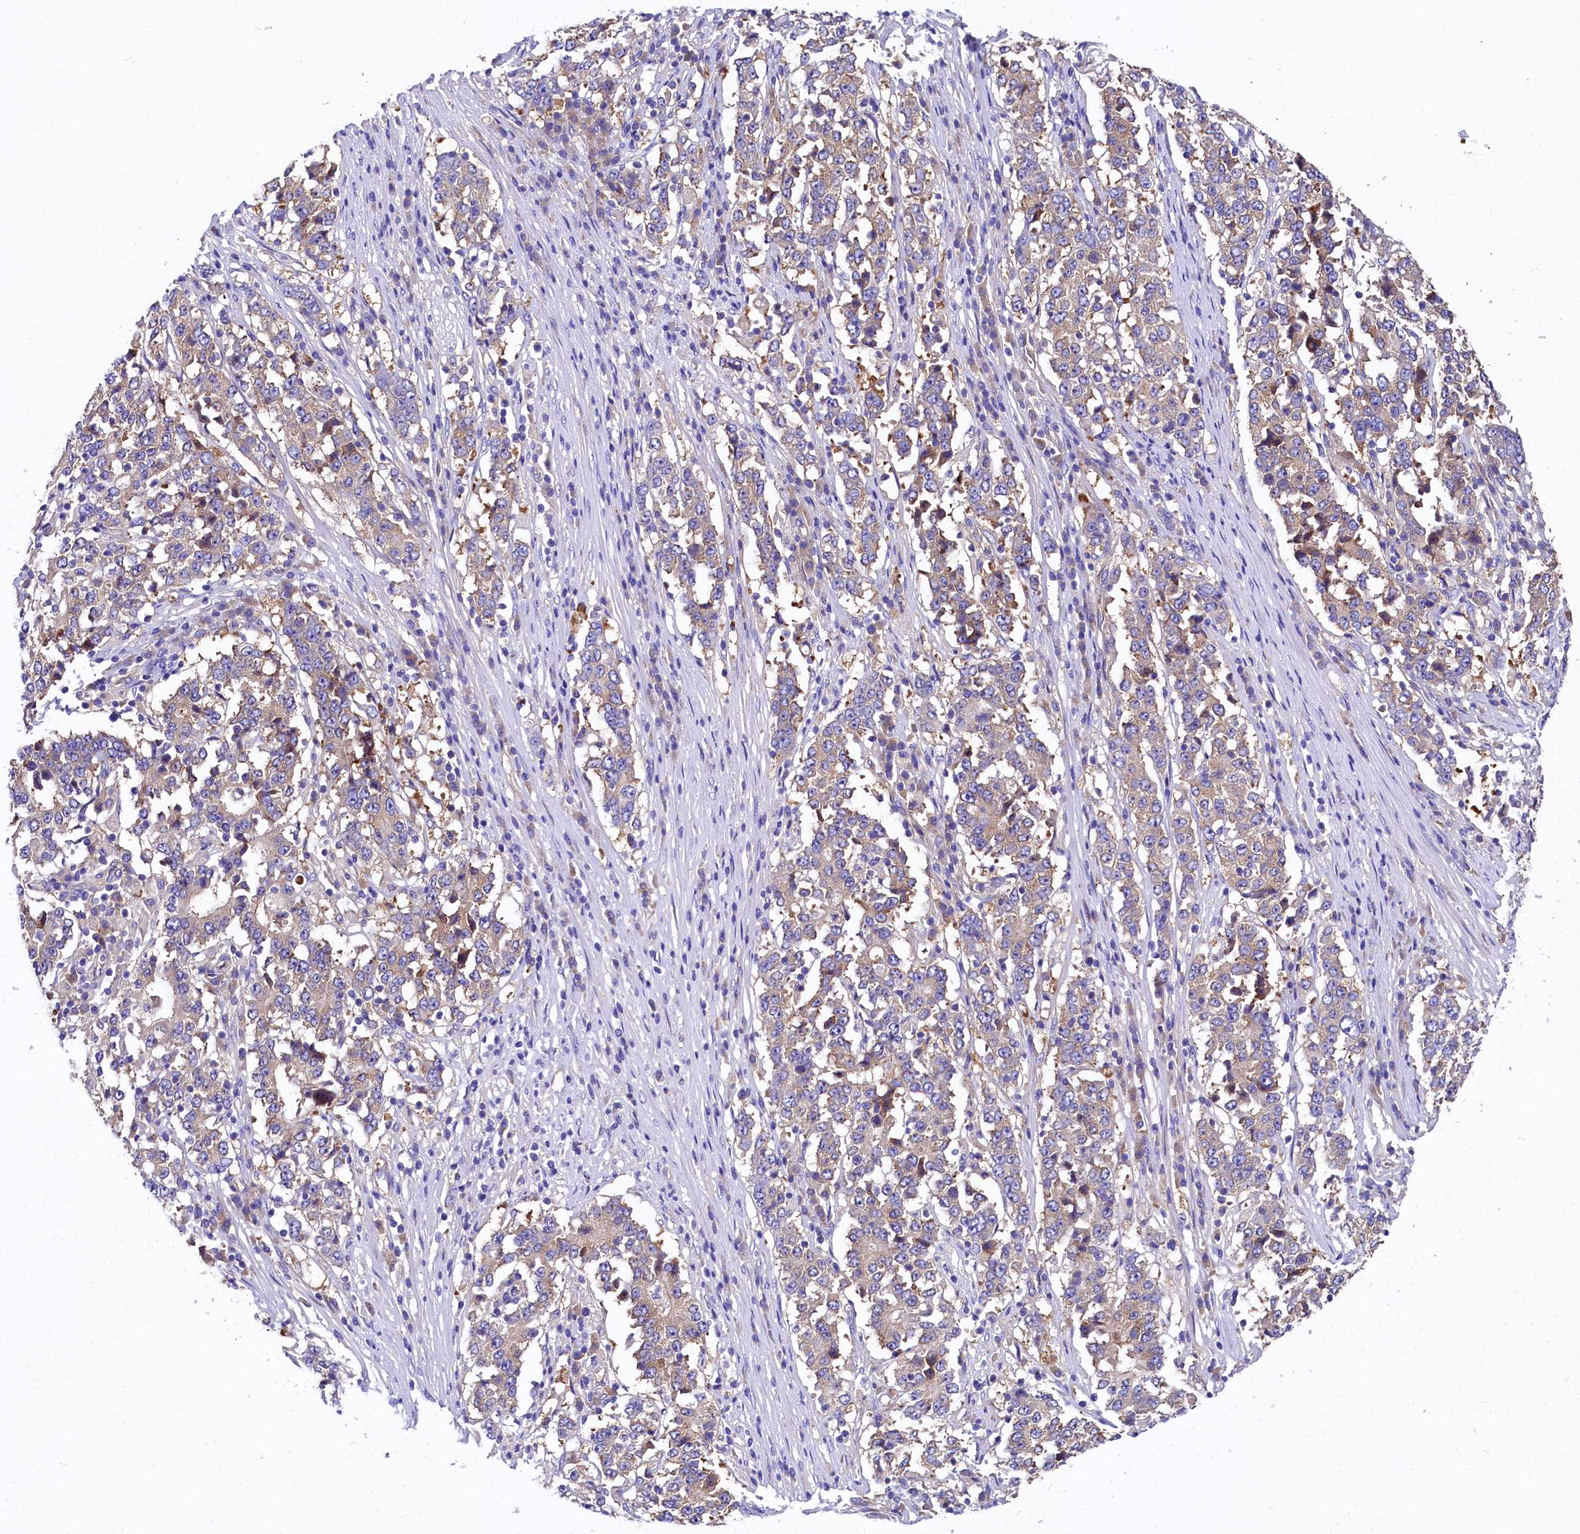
{"staining": {"intensity": "weak", "quantity": "25%-75%", "location": "cytoplasmic/membranous"}, "tissue": "stomach cancer", "cell_type": "Tumor cells", "image_type": "cancer", "snomed": [{"axis": "morphology", "description": "Adenocarcinoma, NOS"}, {"axis": "topography", "description": "Stomach"}], "caption": "Human stomach adenocarcinoma stained with a brown dye displays weak cytoplasmic/membranous positive staining in approximately 25%-75% of tumor cells.", "gene": "QARS1", "patient": {"sex": "male", "age": 59}}